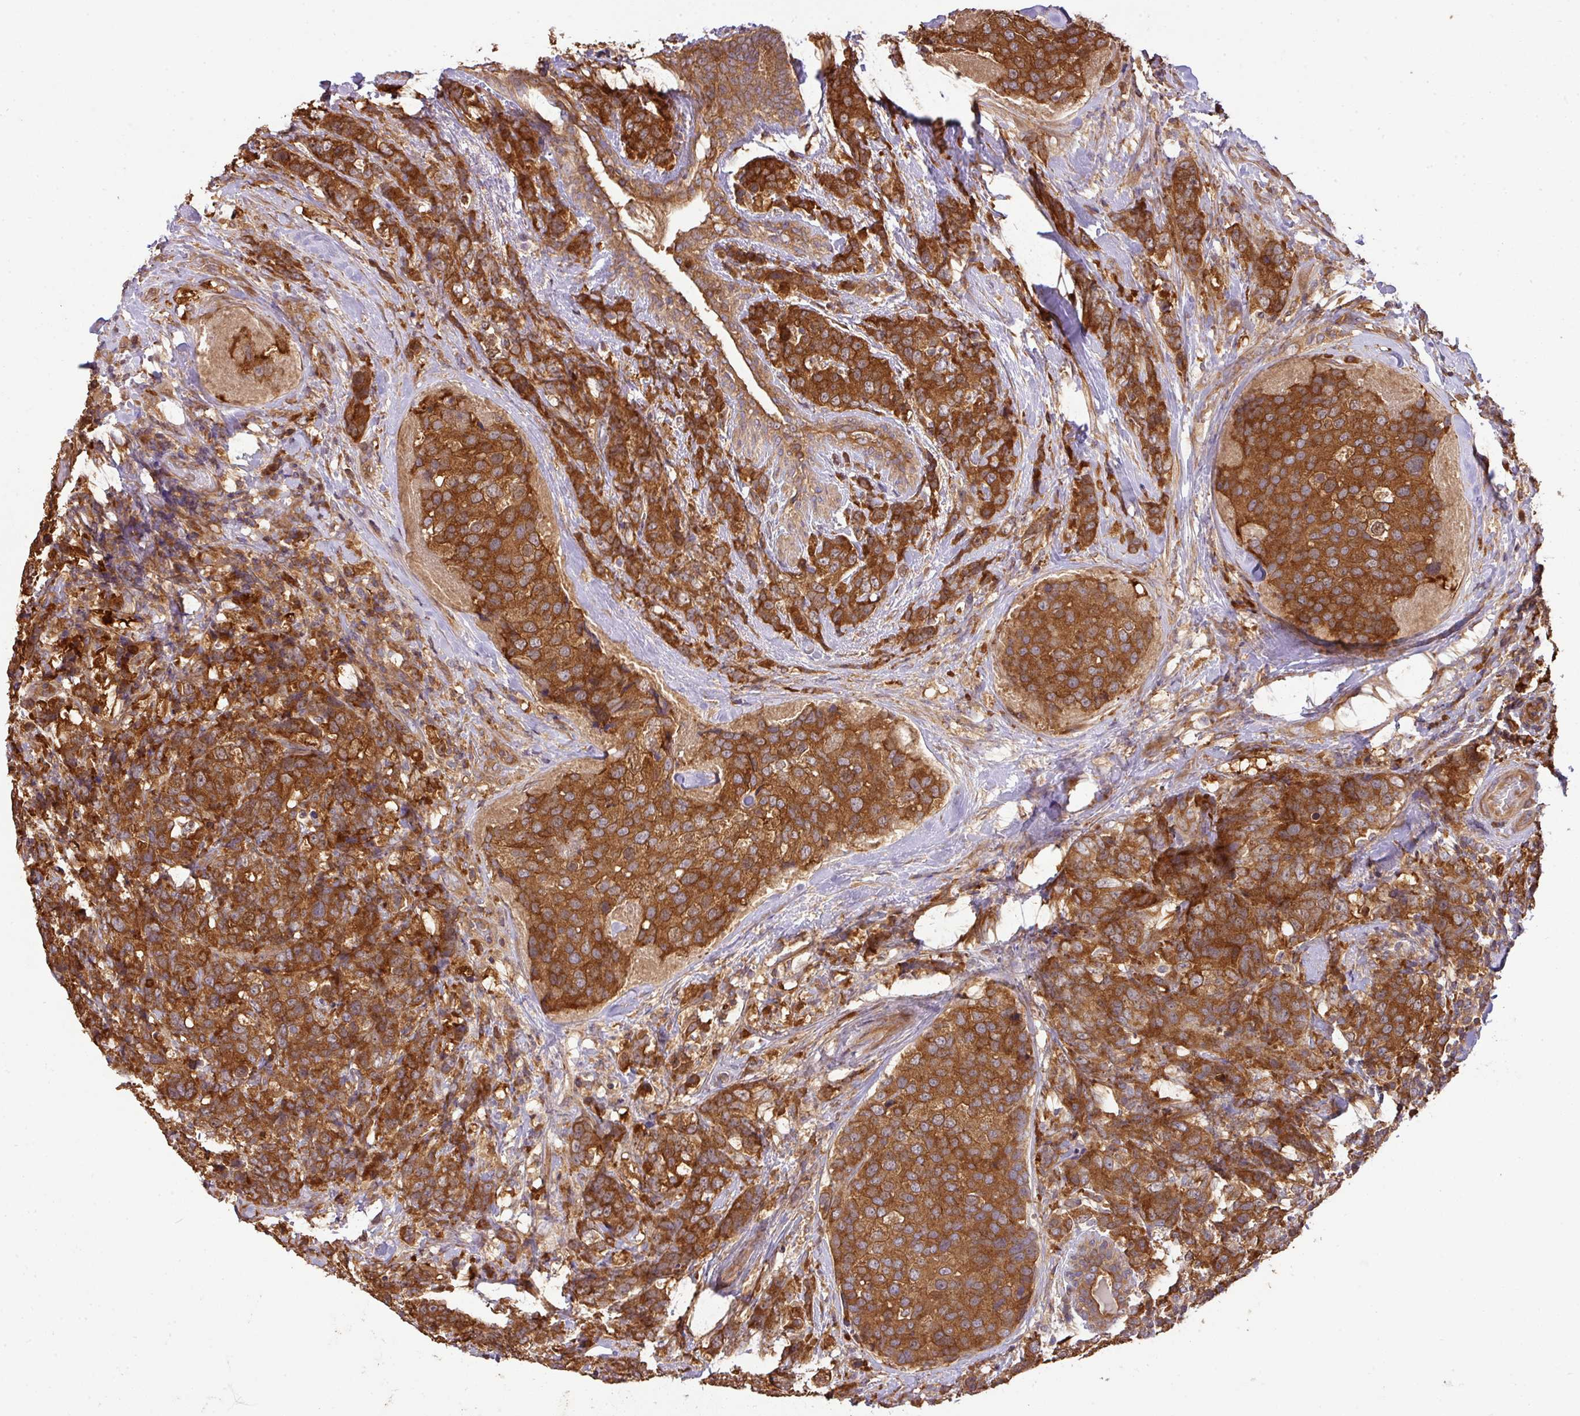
{"staining": {"intensity": "strong", "quantity": ">75%", "location": "cytoplasmic/membranous"}, "tissue": "breast cancer", "cell_type": "Tumor cells", "image_type": "cancer", "snomed": [{"axis": "morphology", "description": "Lobular carcinoma"}, {"axis": "topography", "description": "Breast"}], "caption": "Immunohistochemistry (IHC) image of breast cancer (lobular carcinoma) stained for a protein (brown), which exhibits high levels of strong cytoplasmic/membranous staining in about >75% of tumor cells.", "gene": "GSPT1", "patient": {"sex": "female", "age": 59}}